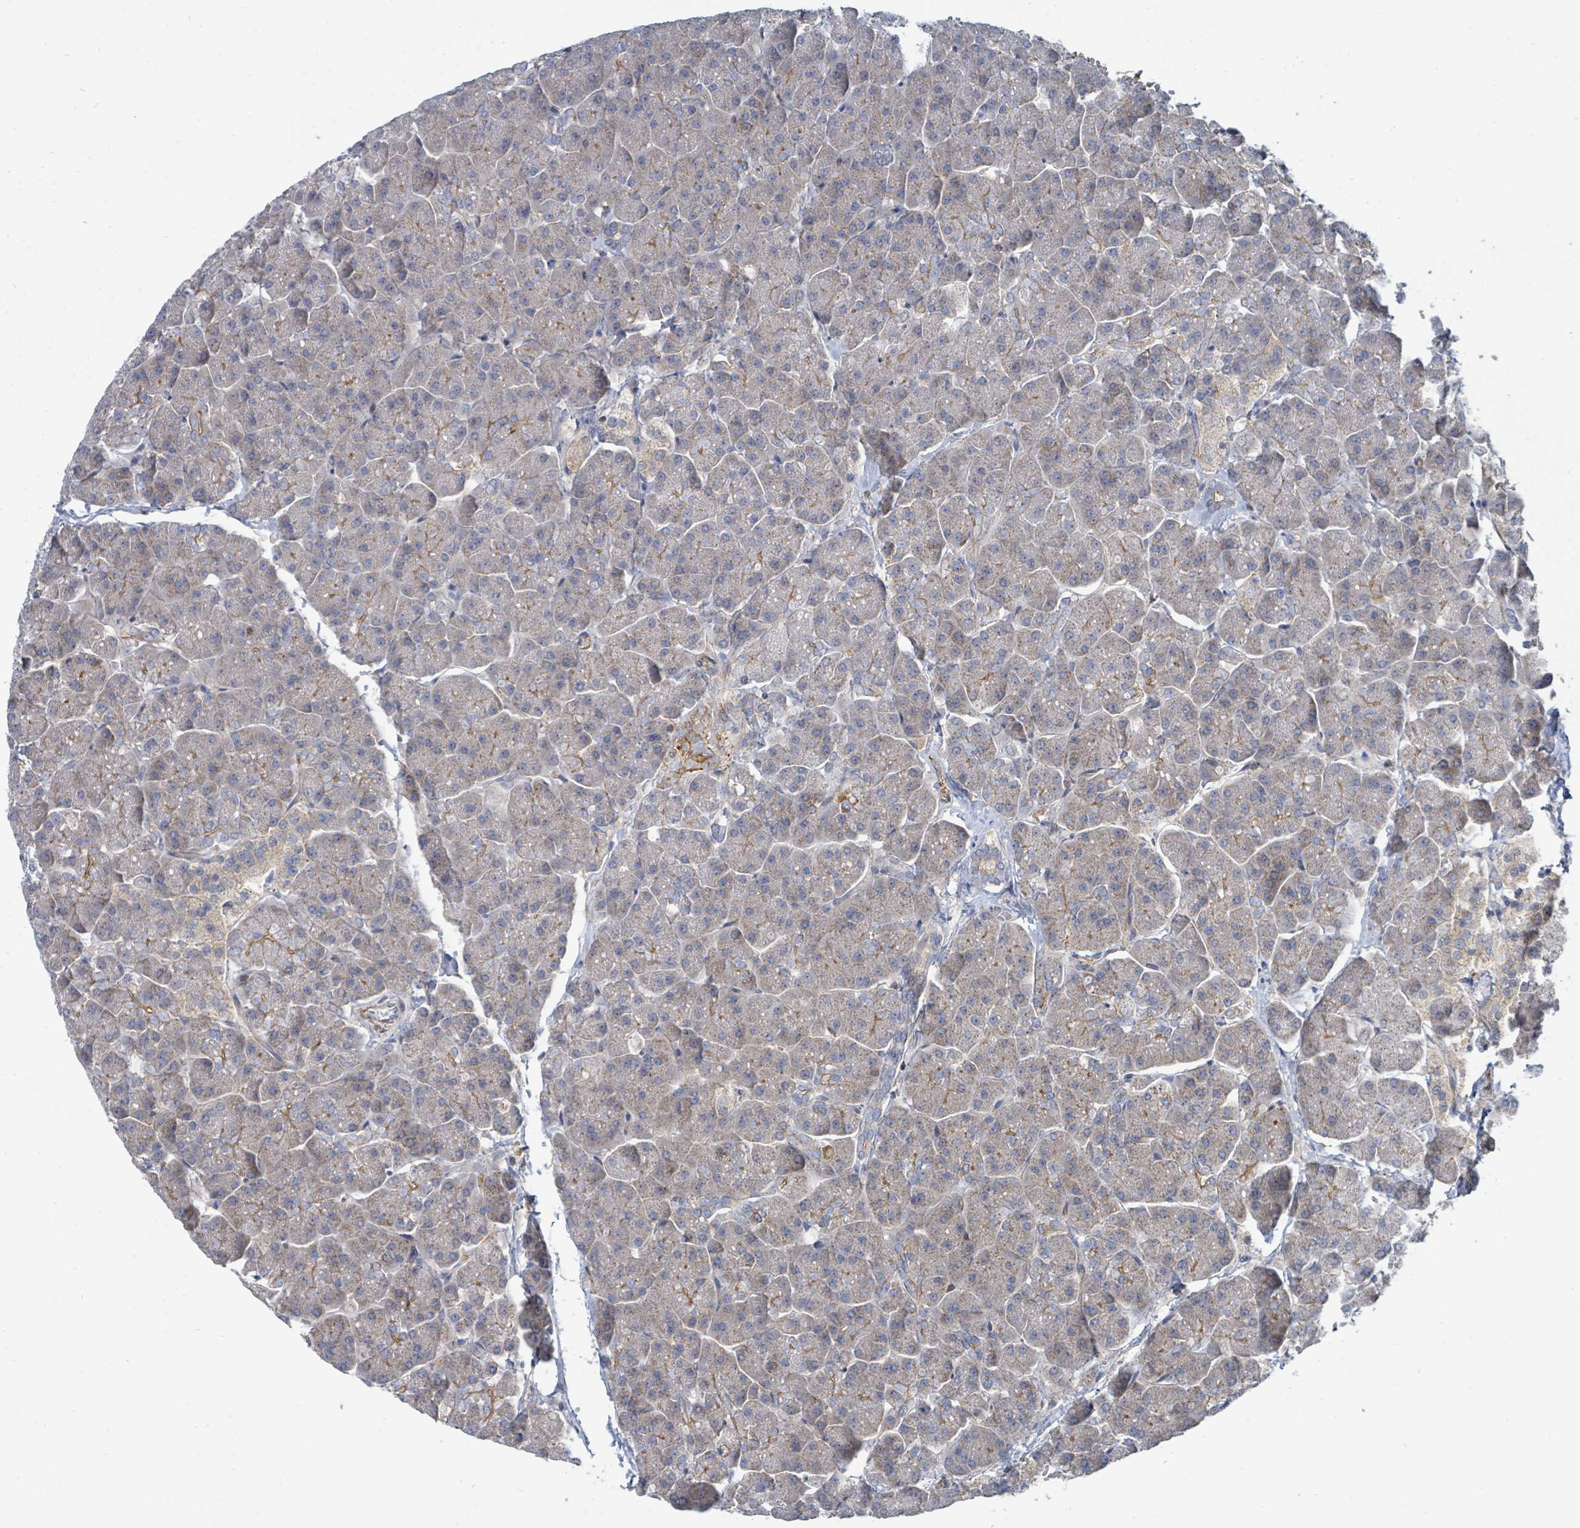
{"staining": {"intensity": "moderate", "quantity": "<25%", "location": "cytoplasmic/membranous"}, "tissue": "pancreas", "cell_type": "Exocrine glandular cells", "image_type": "normal", "snomed": [{"axis": "morphology", "description": "Normal tissue, NOS"}, {"axis": "topography", "description": "Pancreas"}, {"axis": "topography", "description": "Peripheral nerve tissue"}], "caption": "DAB immunohistochemical staining of benign pancreas demonstrates moderate cytoplasmic/membranous protein positivity in approximately <25% of exocrine glandular cells.", "gene": "BOLA2B", "patient": {"sex": "male", "age": 54}}